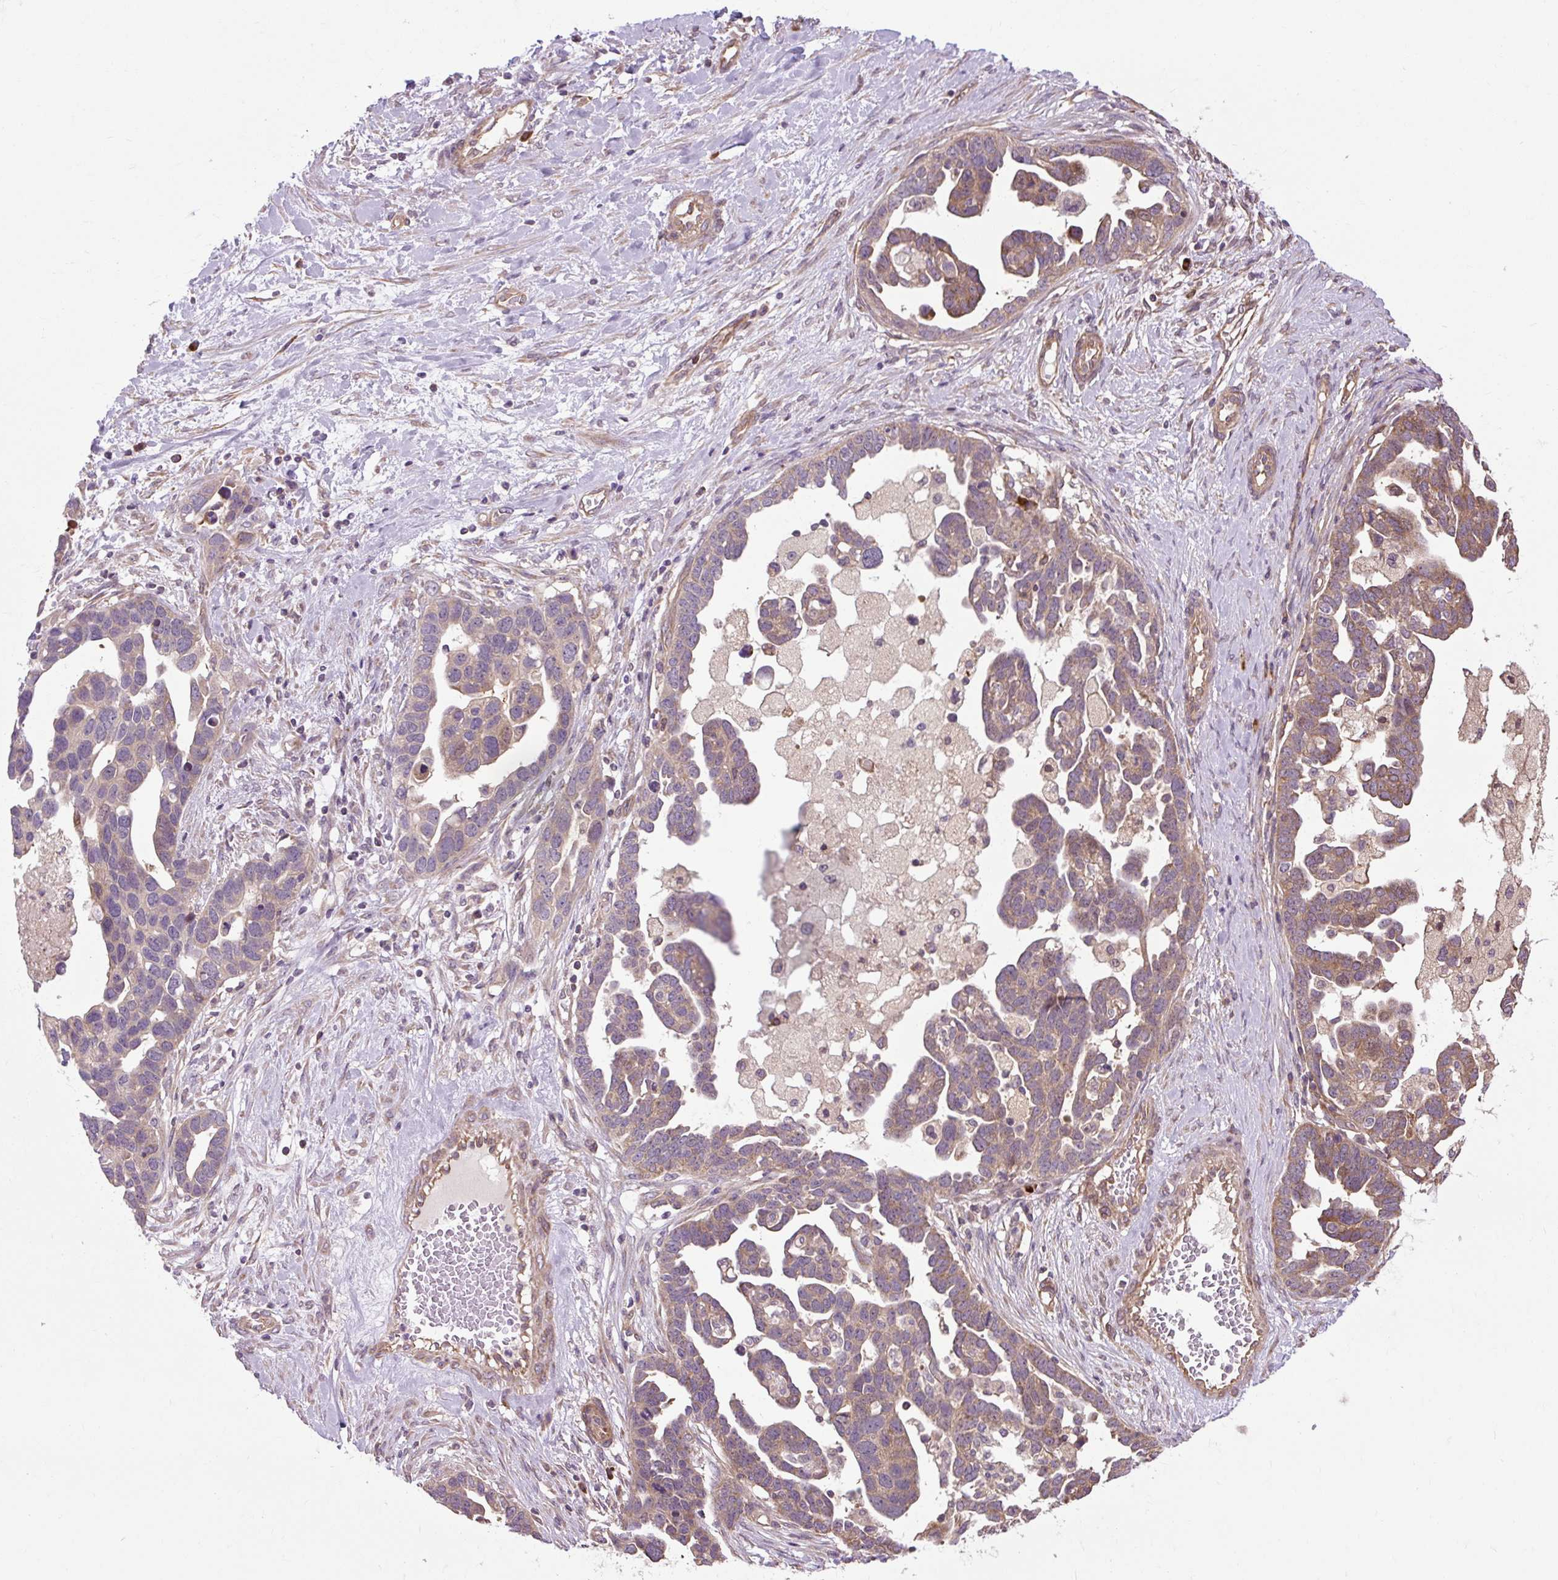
{"staining": {"intensity": "moderate", "quantity": ">75%", "location": "cytoplasmic/membranous"}, "tissue": "ovarian cancer", "cell_type": "Tumor cells", "image_type": "cancer", "snomed": [{"axis": "morphology", "description": "Cystadenocarcinoma, serous, NOS"}, {"axis": "topography", "description": "Ovary"}], "caption": "DAB (3,3'-diaminobenzidine) immunohistochemical staining of serous cystadenocarcinoma (ovarian) reveals moderate cytoplasmic/membranous protein staining in about >75% of tumor cells. (DAB (3,3'-diaminobenzidine) IHC with brightfield microscopy, high magnification).", "gene": "FLRT1", "patient": {"sex": "female", "age": 54}}